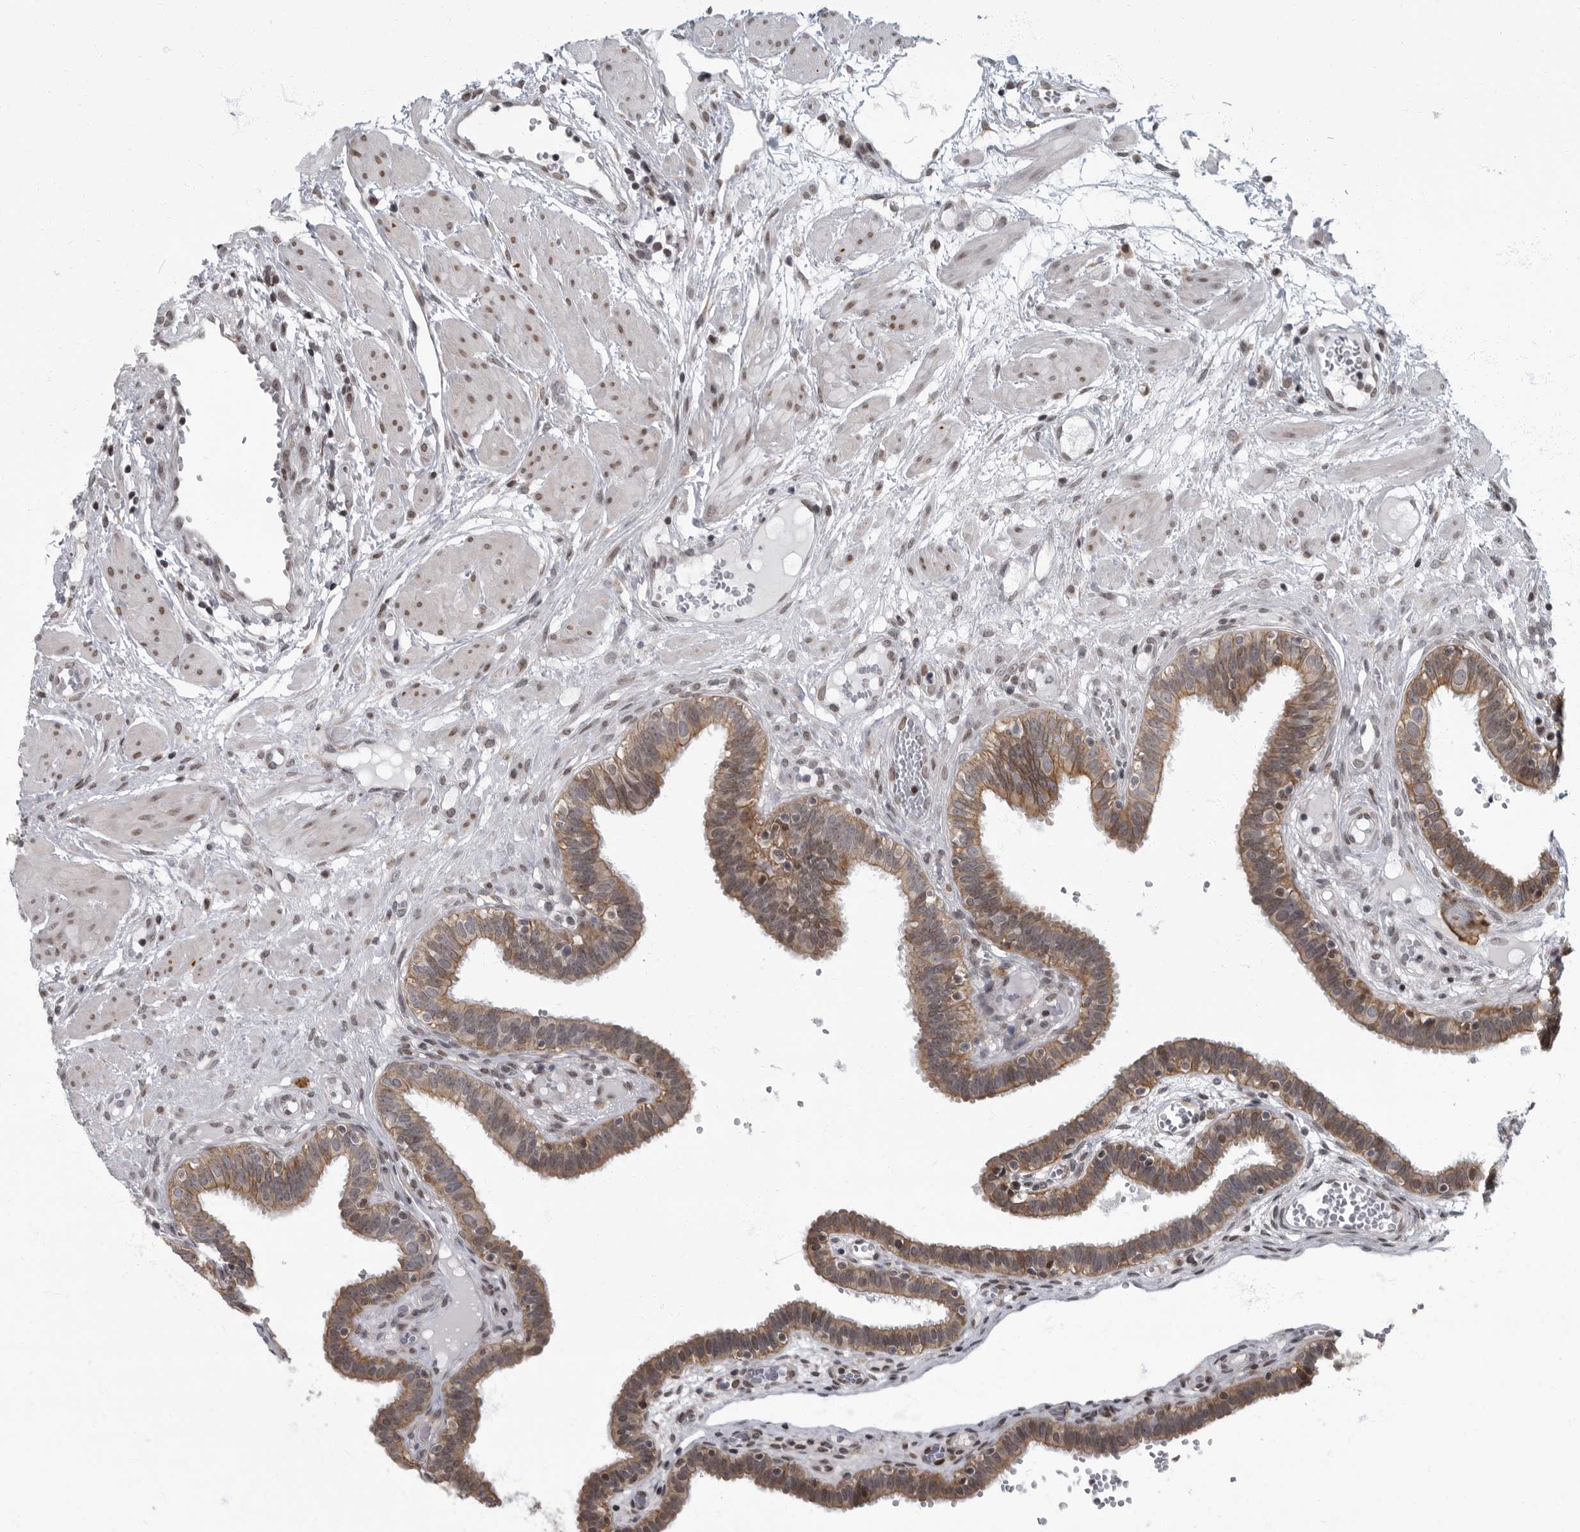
{"staining": {"intensity": "moderate", "quantity": "25%-75%", "location": "cytoplasmic/membranous"}, "tissue": "fallopian tube", "cell_type": "Glandular cells", "image_type": "normal", "snomed": [{"axis": "morphology", "description": "Normal tissue, NOS"}, {"axis": "topography", "description": "Fallopian tube"}, {"axis": "topography", "description": "Placenta"}], "caption": "Immunohistochemistry image of benign human fallopian tube stained for a protein (brown), which reveals medium levels of moderate cytoplasmic/membranous staining in approximately 25%-75% of glandular cells.", "gene": "EVI5", "patient": {"sex": "female", "age": 32}}